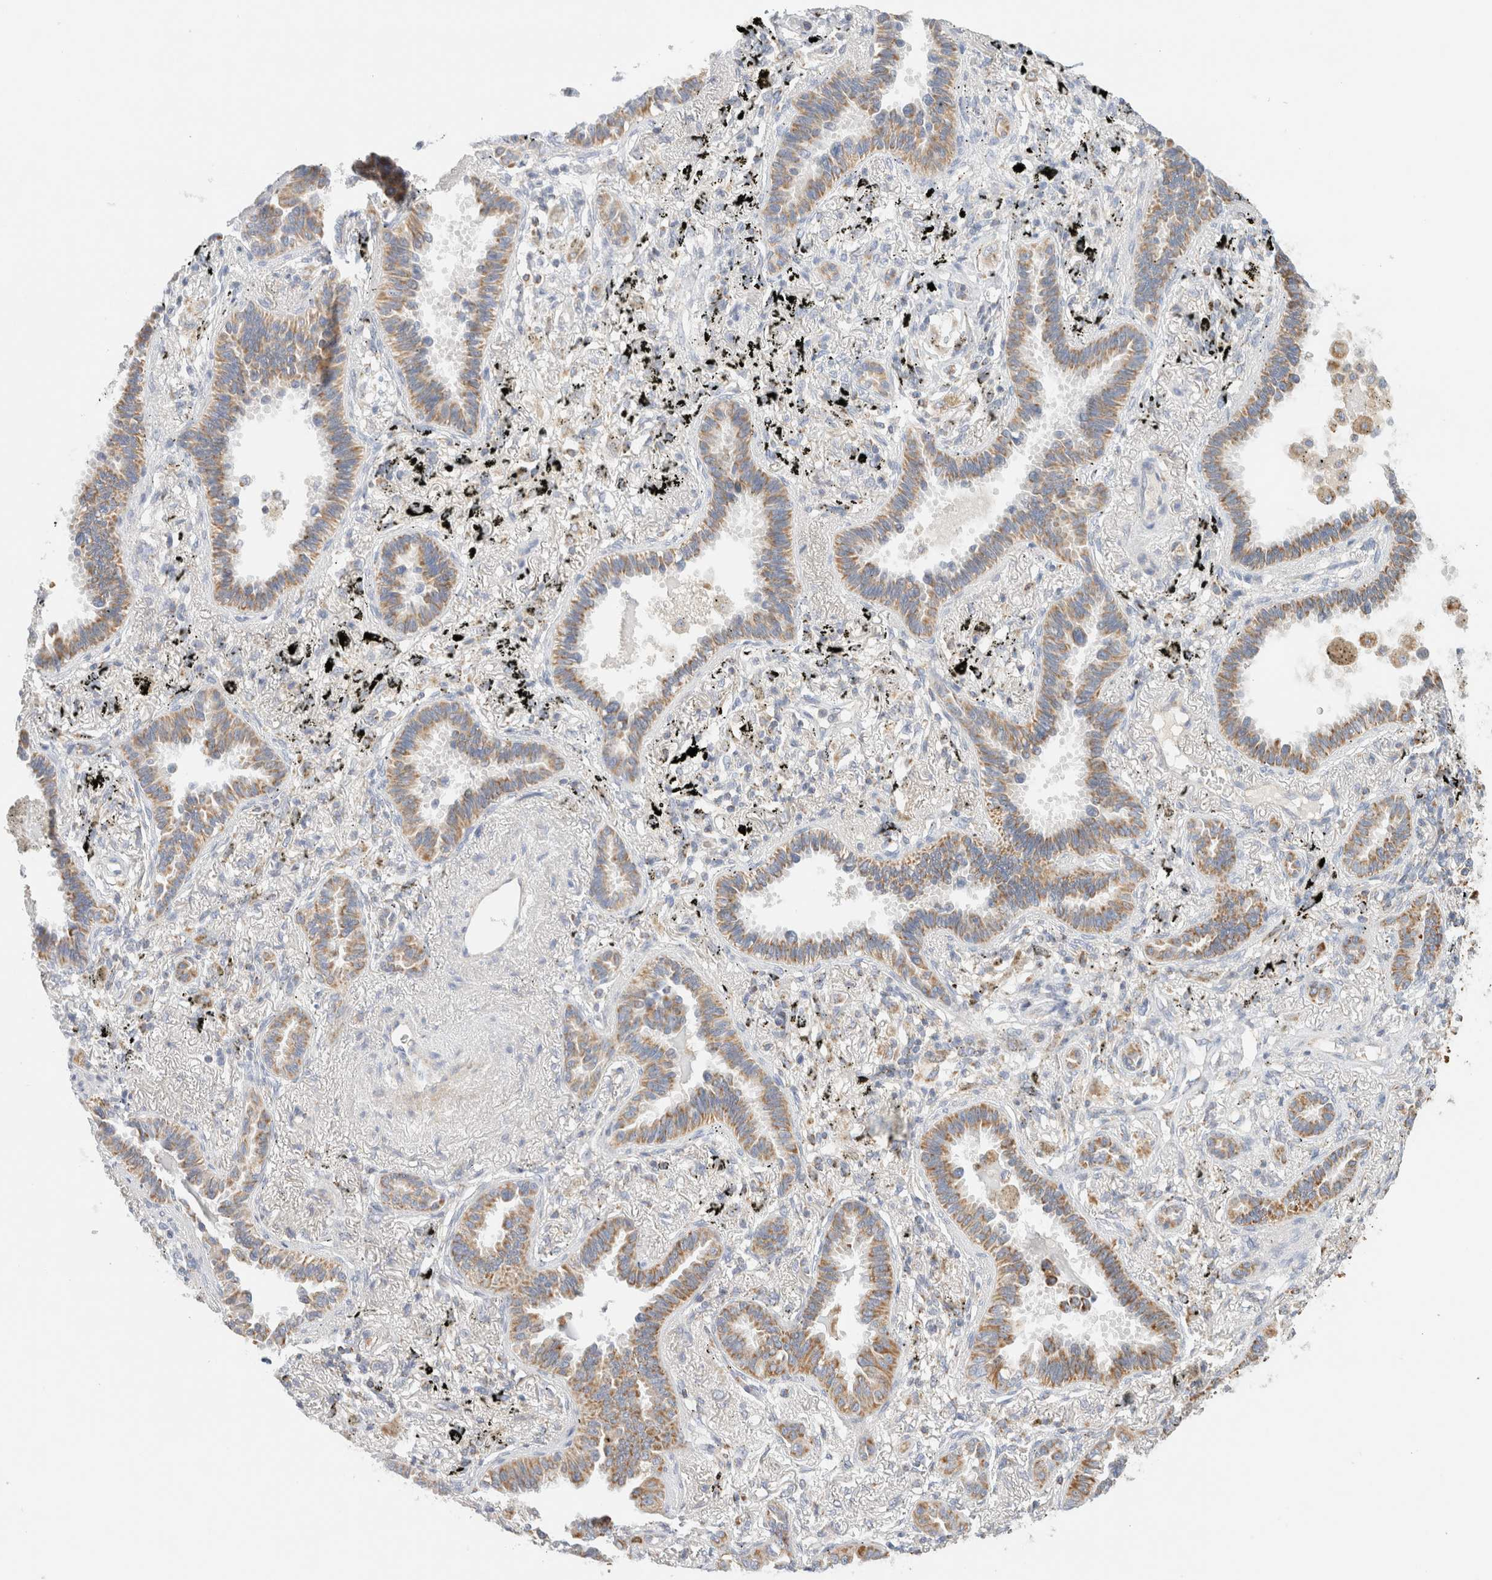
{"staining": {"intensity": "moderate", "quantity": ">75%", "location": "cytoplasmic/membranous"}, "tissue": "lung cancer", "cell_type": "Tumor cells", "image_type": "cancer", "snomed": [{"axis": "morphology", "description": "Adenocarcinoma, NOS"}, {"axis": "topography", "description": "Lung"}], "caption": "Immunohistochemistry (IHC) micrograph of human lung adenocarcinoma stained for a protein (brown), which displays medium levels of moderate cytoplasmic/membranous expression in approximately >75% of tumor cells.", "gene": "HDHD3", "patient": {"sex": "male", "age": 59}}